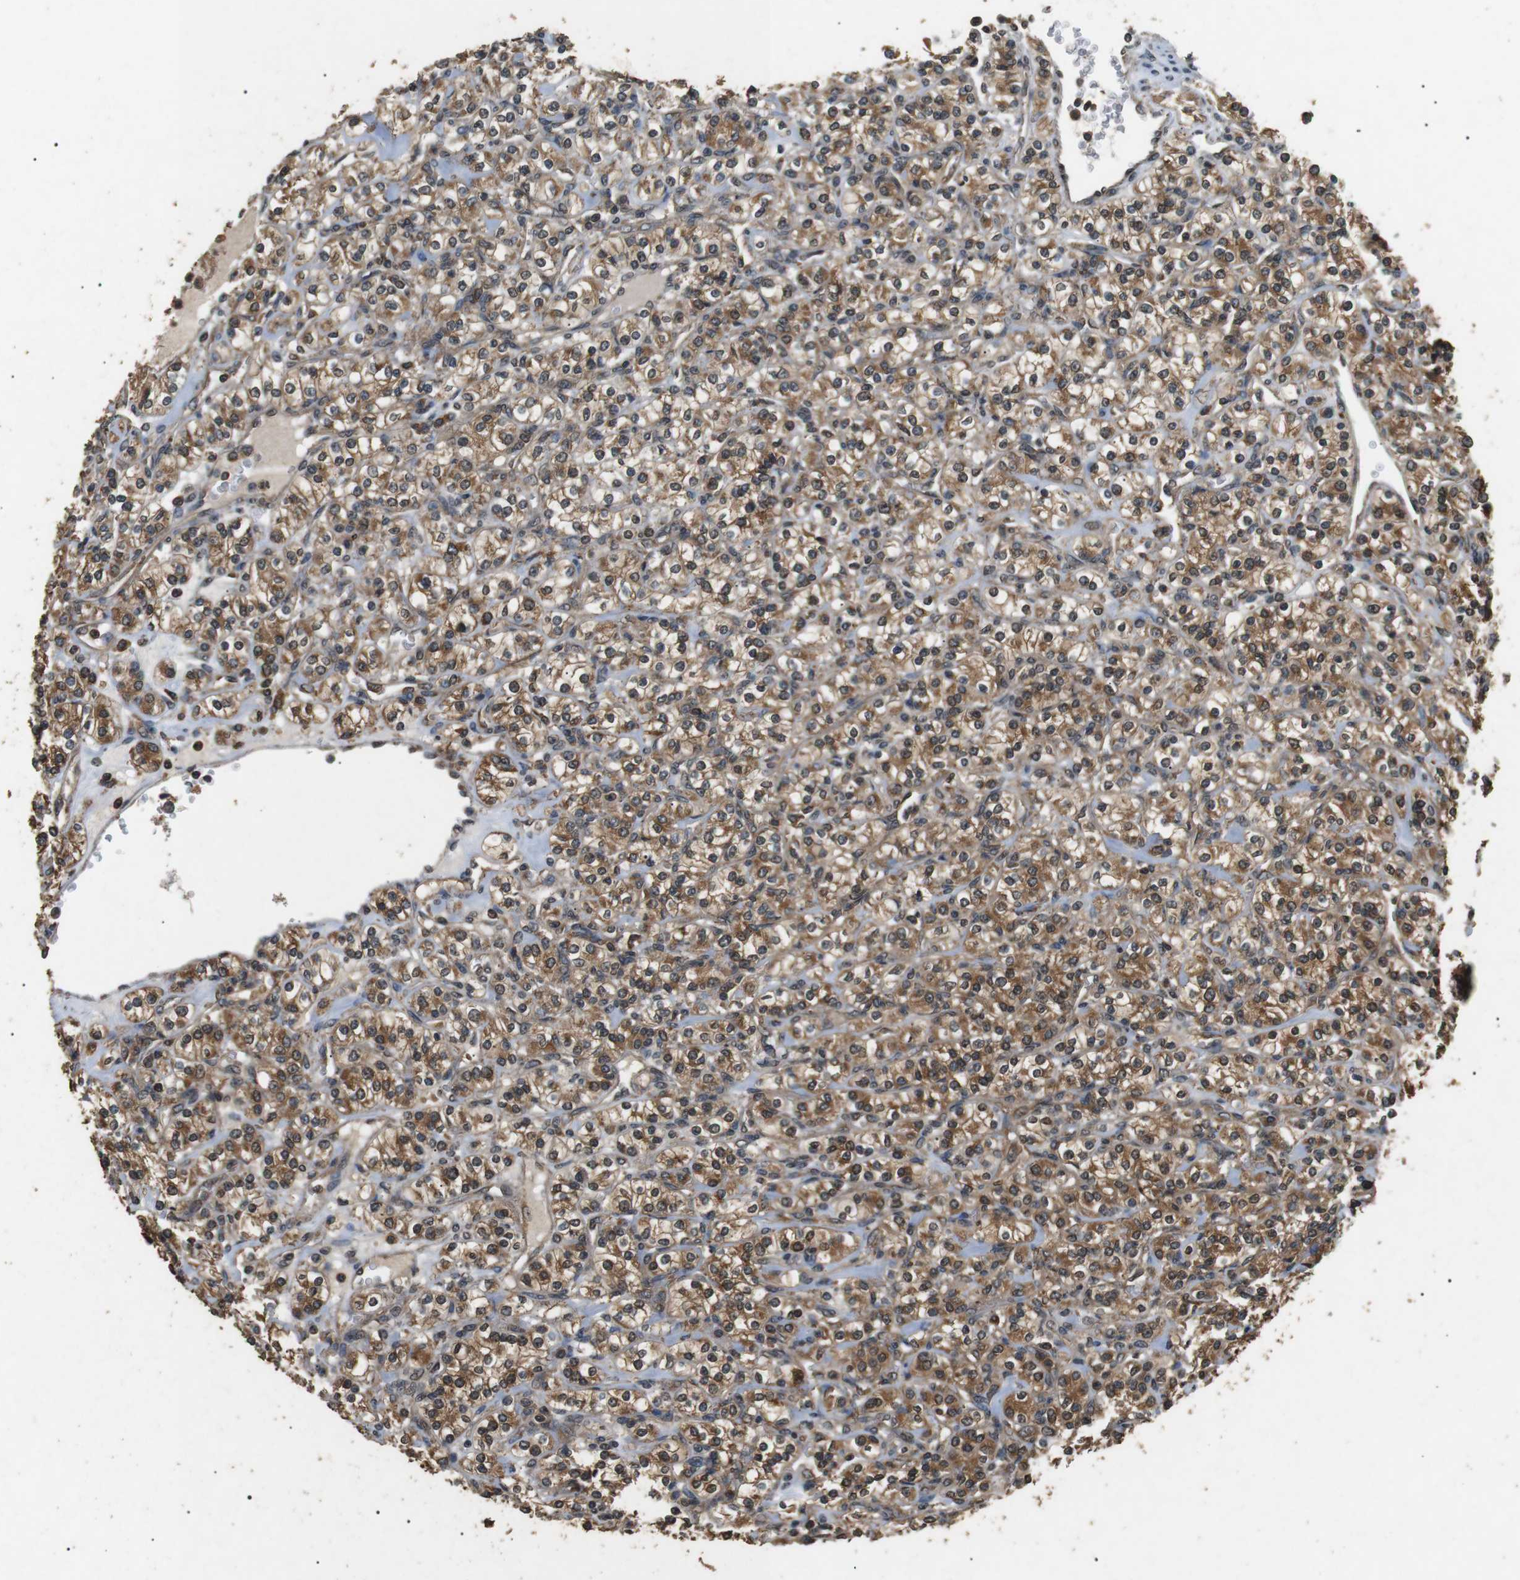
{"staining": {"intensity": "moderate", "quantity": ">75%", "location": "cytoplasmic/membranous"}, "tissue": "renal cancer", "cell_type": "Tumor cells", "image_type": "cancer", "snomed": [{"axis": "morphology", "description": "Adenocarcinoma, NOS"}, {"axis": "topography", "description": "Kidney"}], "caption": "Immunohistochemistry staining of renal cancer (adenocarcinoma), which demonstrates medium levels of moderate cytoplasmic/membranous staining in about >75% of tumor cells indicating moderate cytoplasmic/membranous protein staining. The staining was performed using DAB (3,3'-diaminobenzidine) (brown) for protein detection and nuclei were counterstained in hematoxylin (blue).", "gene": "TBC1D15", "patient": {"sex": "male", "age": 77}}